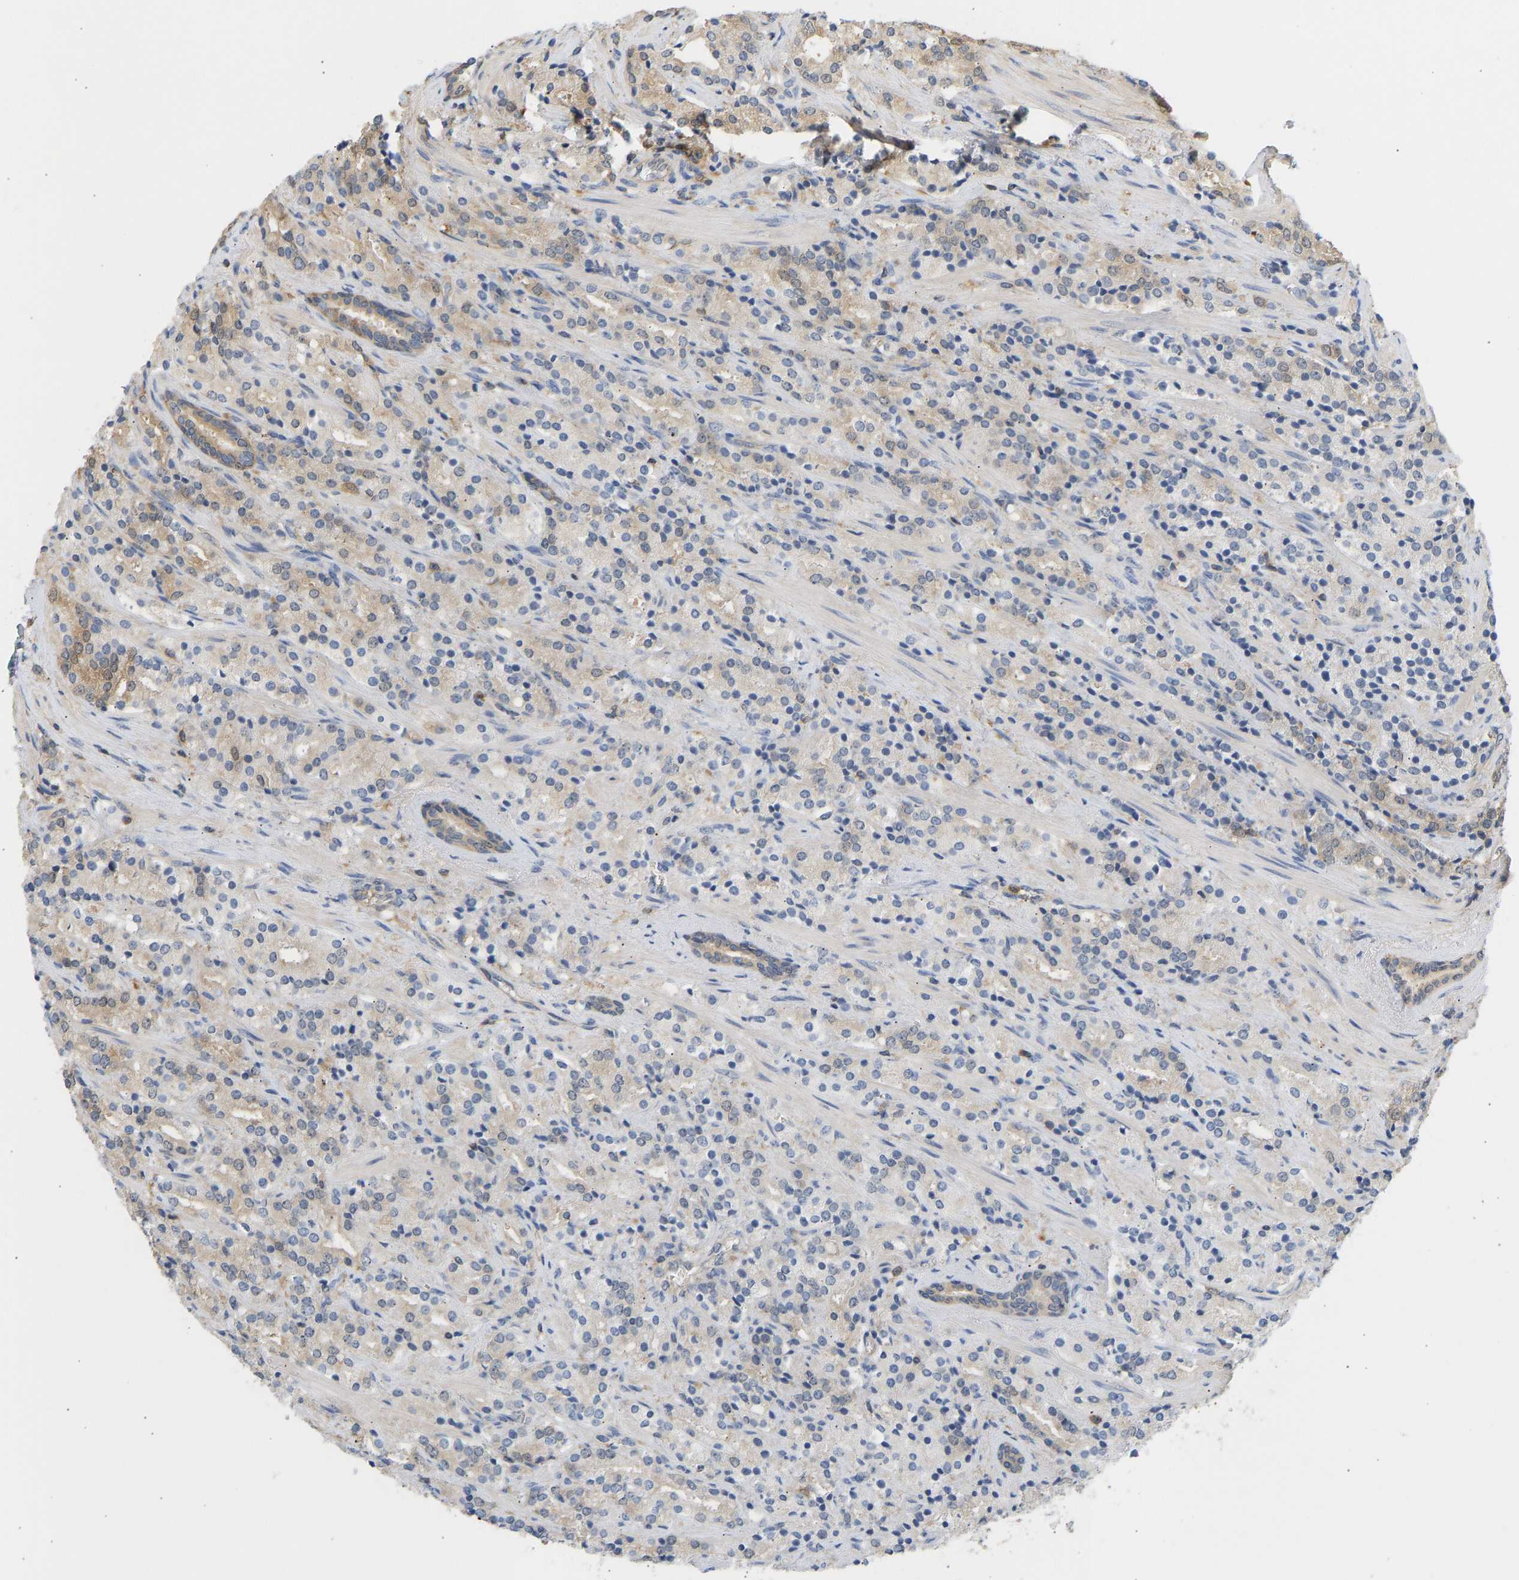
{"staining": {"intensity": "weak", "quantity": "25%-75%", "location": "cytoplasmic/membranous"}, "tissue": "prostate cancer", "cell_type": "Tumor cells", "image_type": "cancer", "snomed": [{"axis": "morphology", "description": "Adenocarcinoma, High grade"}, {"axis": "topography", "description": "Prostate"}], "caption": "A high-resolution photomicrograph shows immunohistochemistry (IHC) staining of prostate adenocarcinoma (high-grade), which reveals weak cytoplasmic/membranous positivity in about 25%-75% of tumor cells.", "gene": "ENO1", "patient": {"sex": "male", "age": 71}}